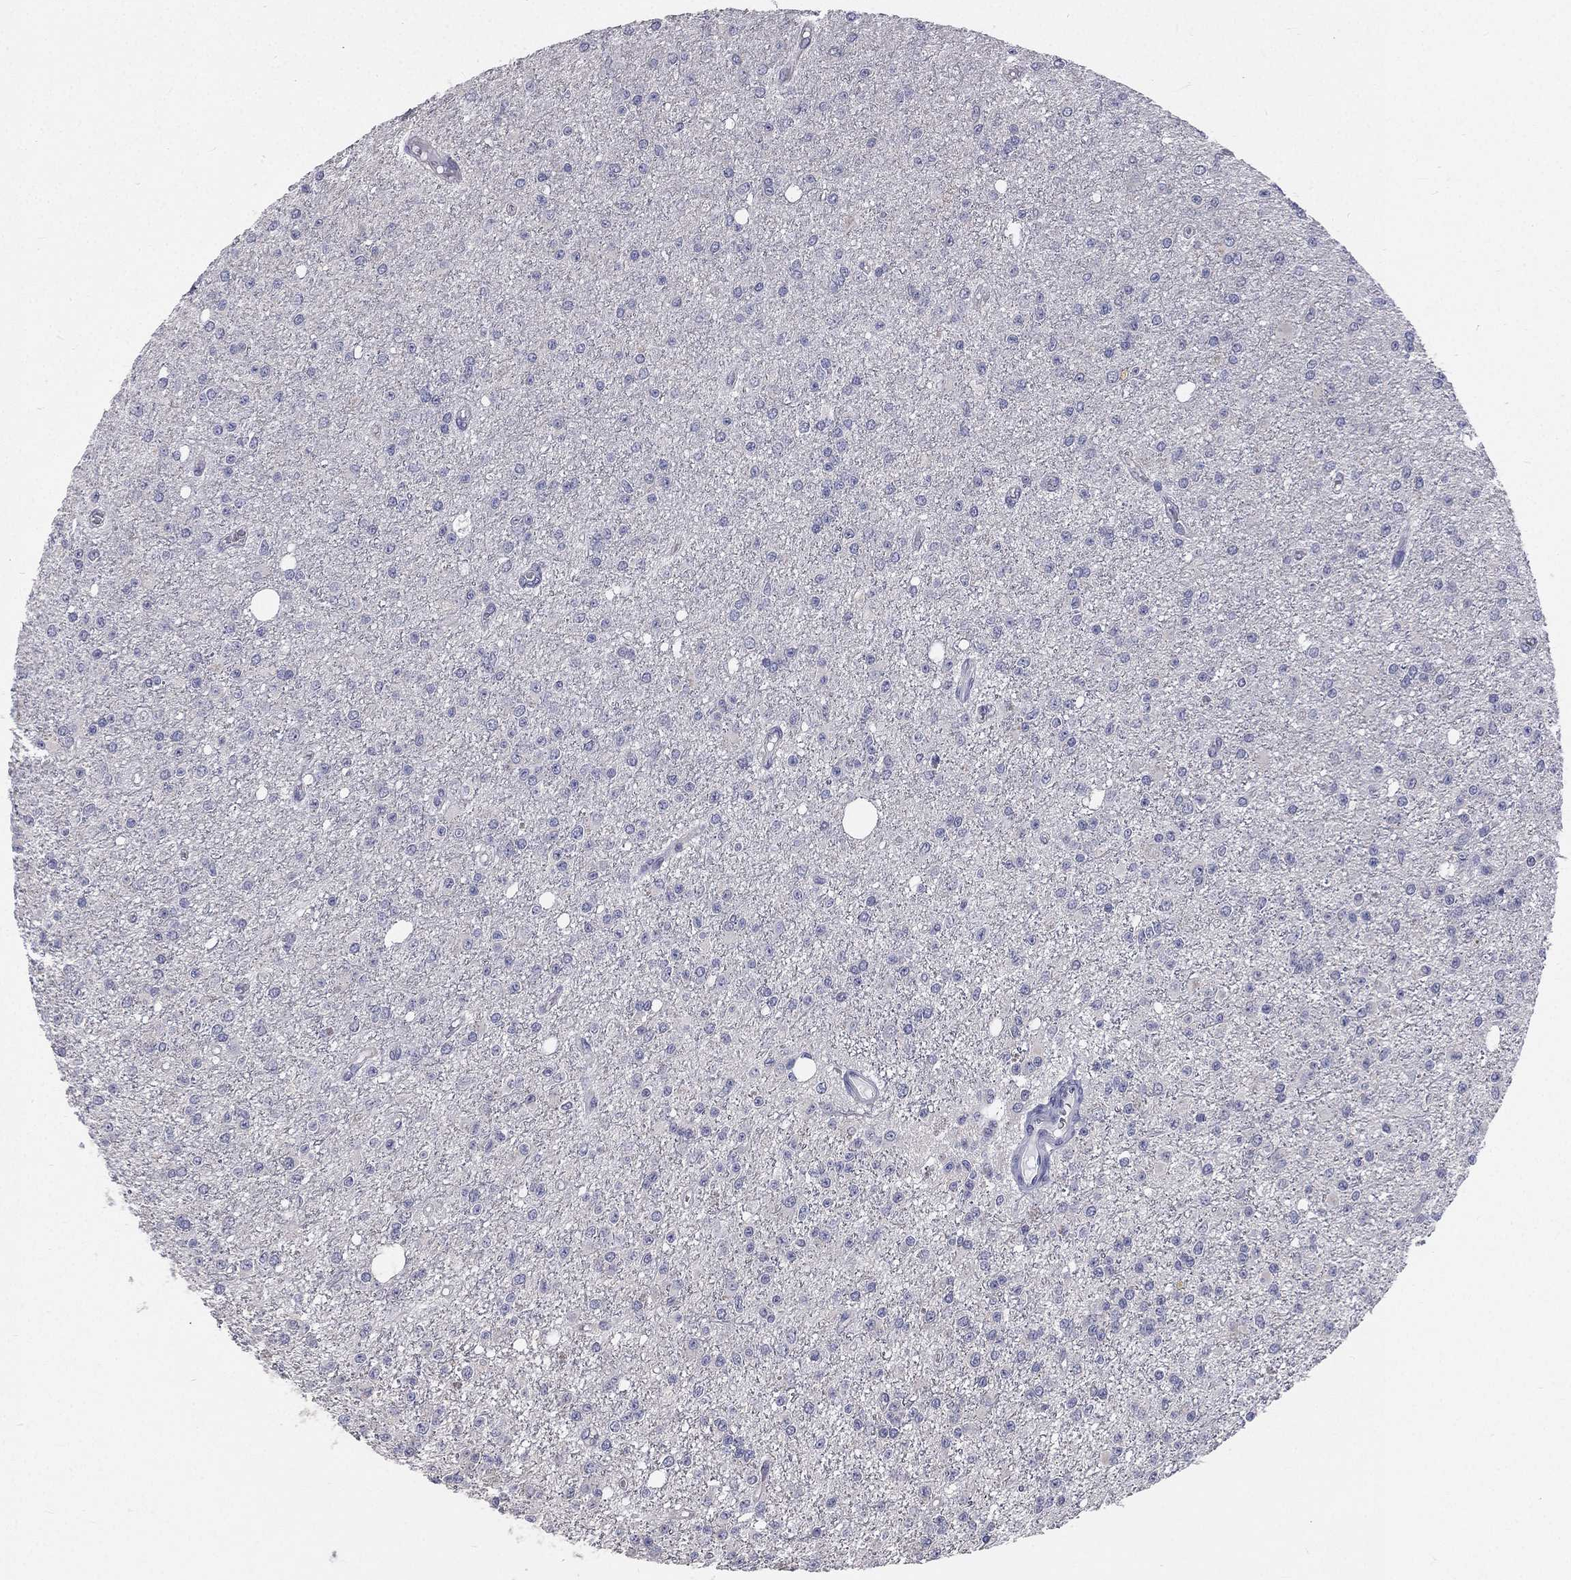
{"staining": {"intensity": "negative", "quantity": "none", "location": "none"}, "tissue": "glioma", "cell_type": "Tumor cells", "image_type": "cancer", "snomed": [{"axis": "morphology", "description": "Glioma, malignant, Low grade"}, {"axis": "topography", "description": "Brain"}], "caption": "A photomicrograph of human glioma is negative for staining in tumor cells. (DAB immunohistochemistry (IHC) visualized using brightfield microscopy, high magnification).", "gene": "MUC13", "patient": {"sex": "female", "age": 45}}